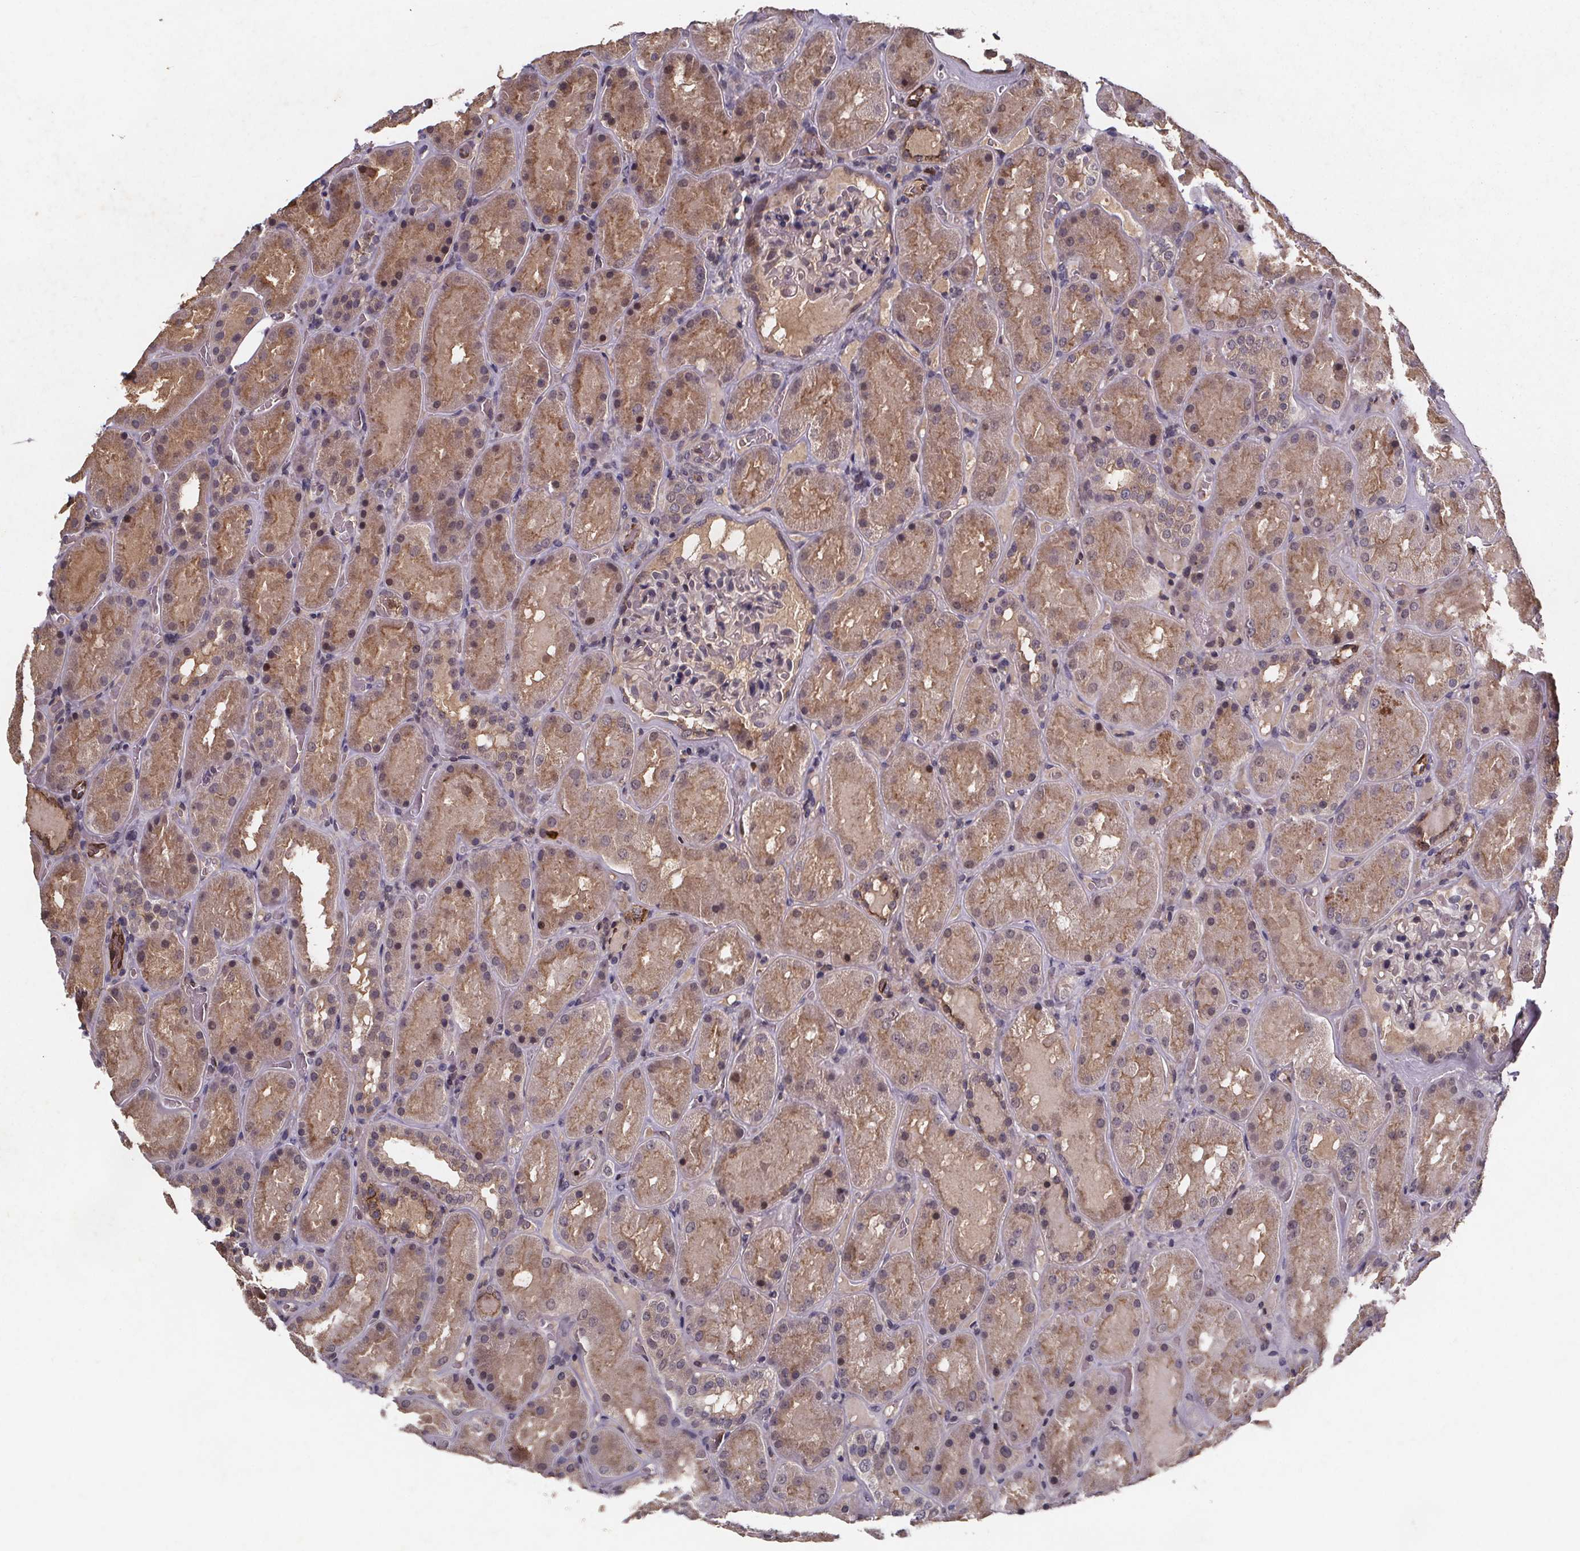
{"staining": {"intensity": "negative", "quantity": "none", "location": "none"}, "tissue": "kidney", "cell_type": "Cells in glomeruli", "image_type": "normal", "snomed": [{"axis": "morphology", "description": "Normal tissue, NOS"}, {"axis": "topography", "description": "Kidney"}], "caption": "IHC micrograph of unremarkable kidney: human kidney stained with DAB reveals no significant protein positivity in cells in glomeruli.", "gene": "FASTKD3", "patient": {"sex": "male", "age": 73}}